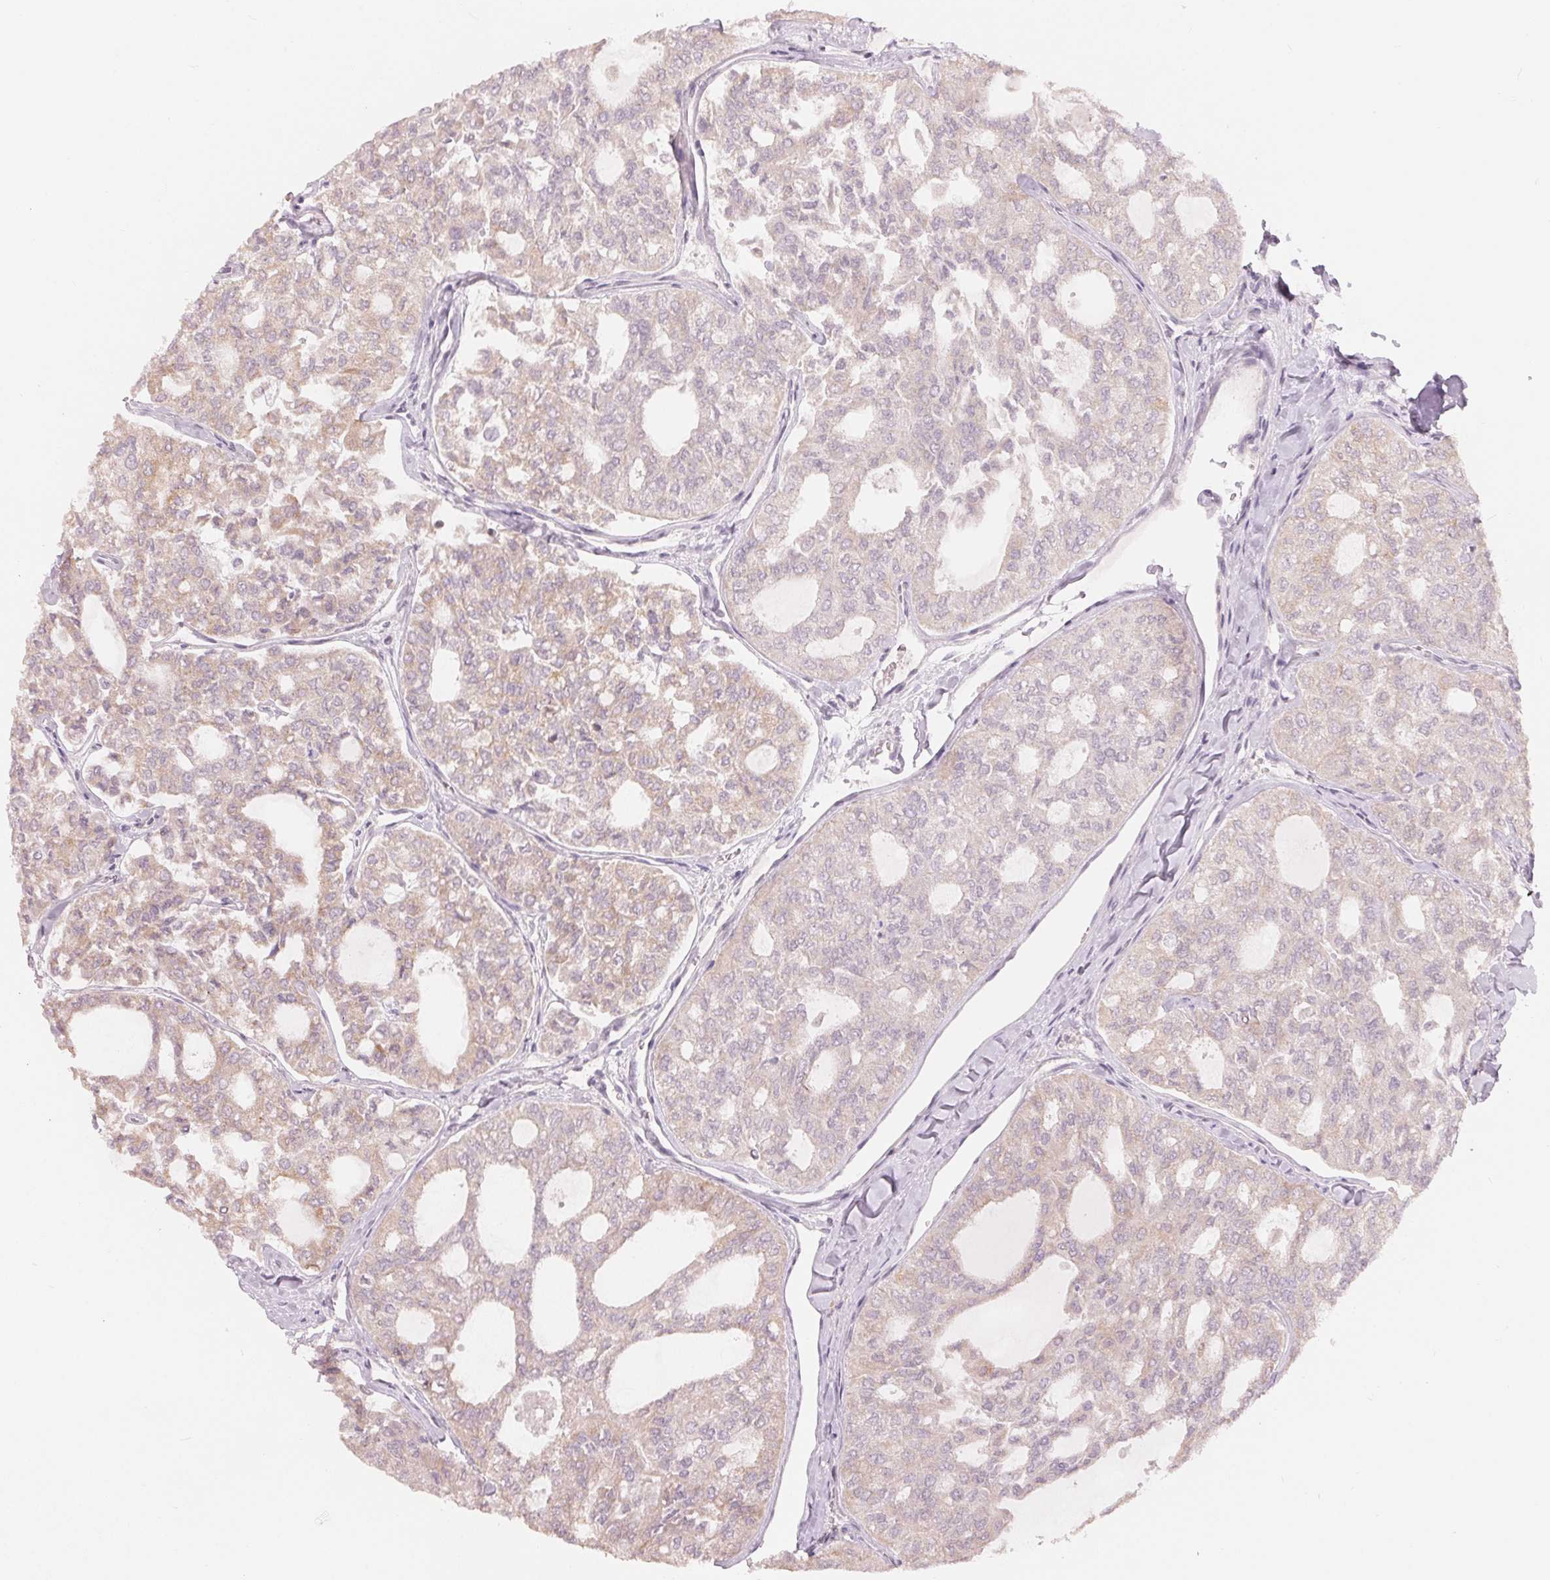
{"staining": {"intensity": "negative", "quantity": "none", "location": "none"}, "tissue": "thyroid cancer", "cell_type": "Tumor cells", "image_type": "cancer", "snomed": [{"axis": "morphology", "description": "Follicular adenoma carcinoma, NOS"}, {"axis": "topography", "description": "Thyroid gland"}], "caption": "Tumor cells are negative for protein expression in human thyroid cancer.", "gene": "DENND2C", "patient": {"sex": "male", "age": 75}}